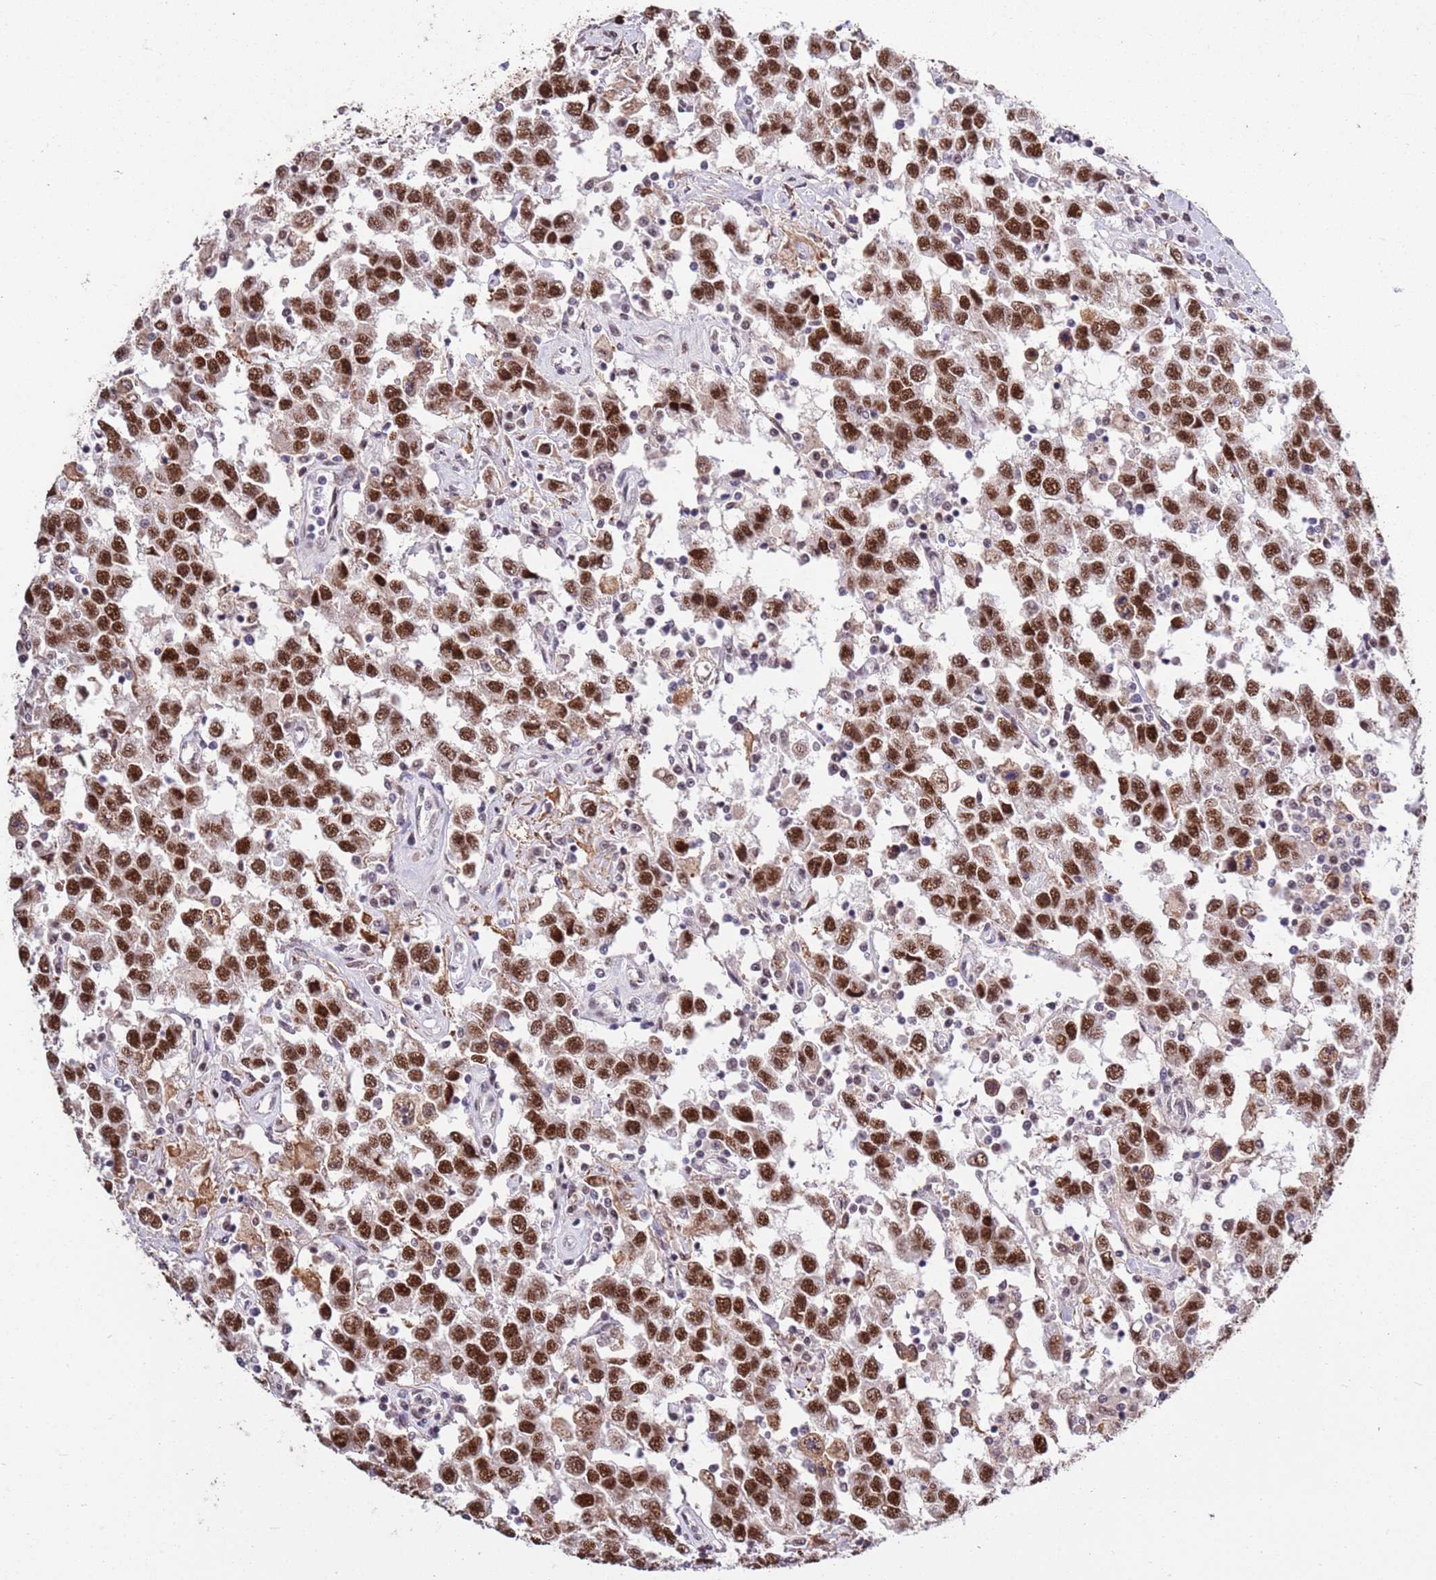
{"staining": {"intensity": "strong", "quantity": ">75%", "location": "nuclear"}, "tissue": "testis cancer", "cell_type": "Tumor cells", "image_type": "cancer", "snomed": [{"axis": "morphology", "description": "Seminoma, NOS"}, {"axis": "topography", "description": "Testis"}], "caption": "Immunohistochemical staining of human testis cancer (seminoma) reveals strong nuclear protein positivity in about >75% of tumor cells.", "gene": "AKAP8L", "patient": {"sex": "male", "age": 41}}